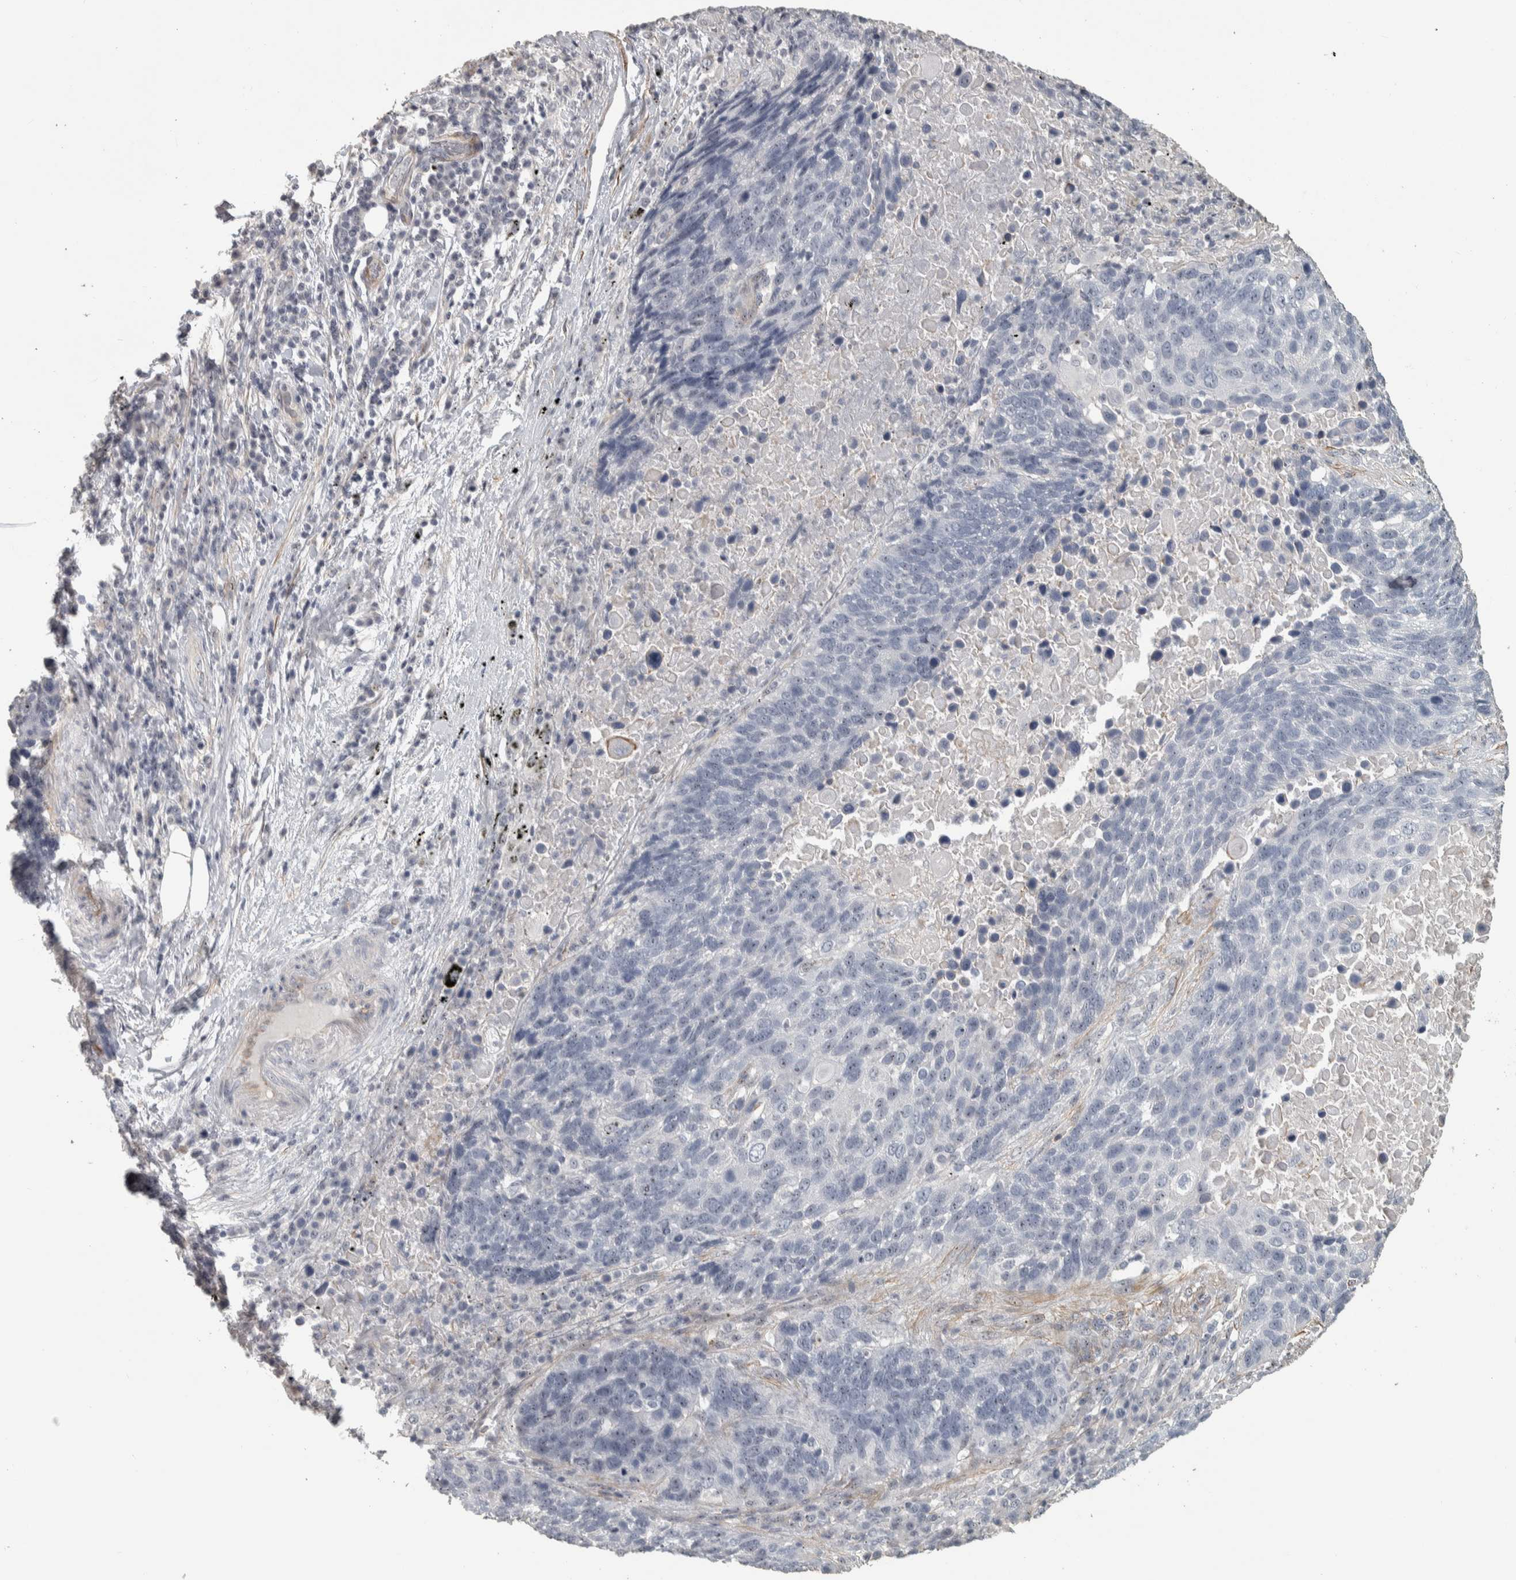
{"staining": {"intensity": "negative", "quantity": "none", "location": "none"}, "tissue": "lung cancer", "cell_type": "Tumor cells", "image_type": "cancer", "snomed": [{"axis": "morphology", "description": "Squamous cell carcinoma, NOS"}, {"axis": "topography", "description": "Lung"}], "caption": "The histopathology image displays no staining of tumor cells in lung squamous cell carcinoma.", "gene": "DCAF10", "patient": {"sex": "male", "age": 66}}